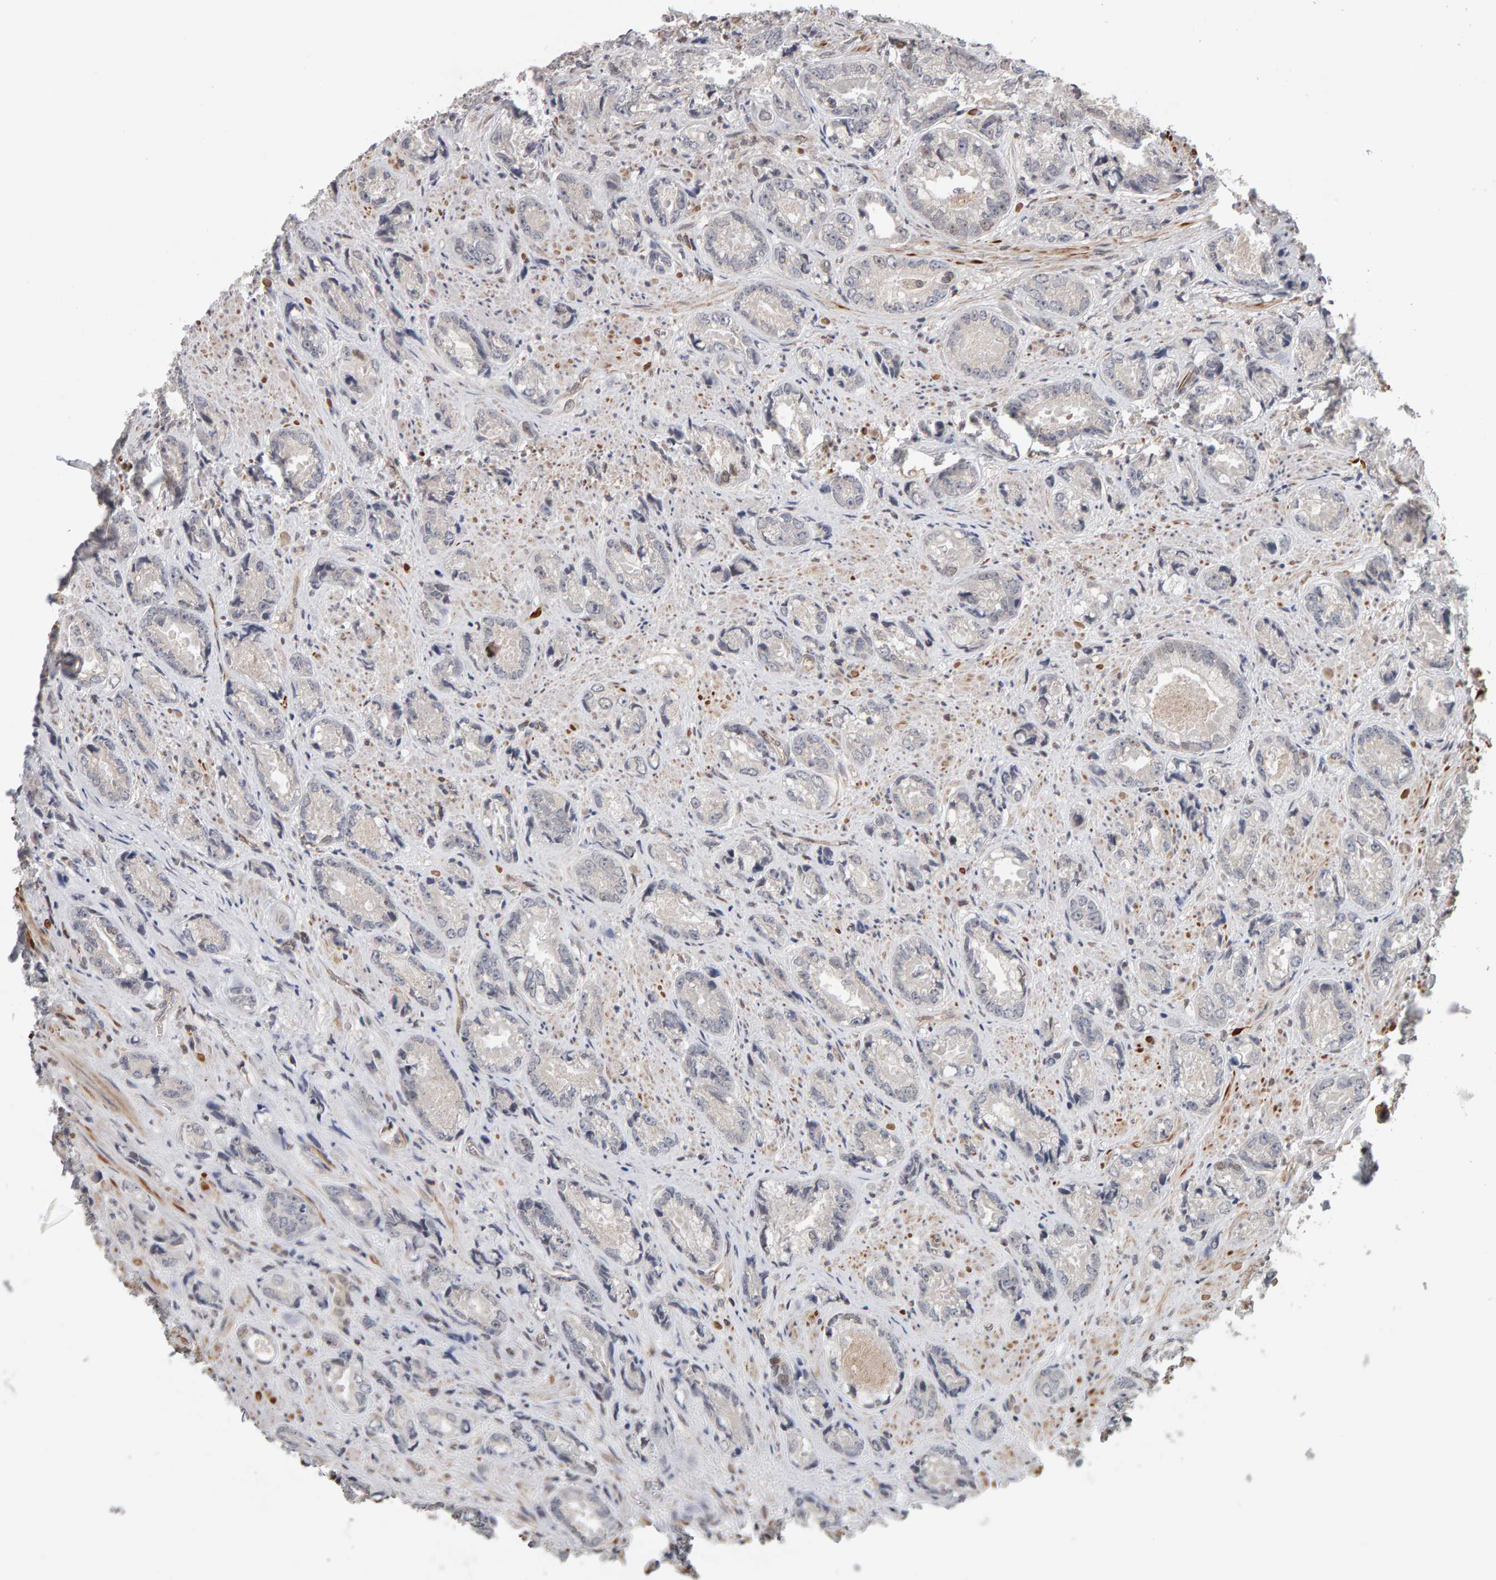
{"staining": {"intensity": "weak", "quantity": "<25%", "location": "nuclear"}, "tissue": "prostate cancer", "cell_type": "Tumor cells", "image_type": "cancer", "snomed": [{"axis": "morphology", "description": "Adenocarcinoma, High grade"}, {"axis": "topography", "description": "Prostate"}], "caption": "A high-resolution image shows IHC staining of prostate high-grade adenocarcinoma, which reveals no significant expression in tumor cells. The staining is performed using DAB (3,3'-diaminobenzidine) brown chromogen with nuclei counter-stained in using hematoxylin.", "gene": "TEFM", "patient": {"sex": "male", "age": 61}}